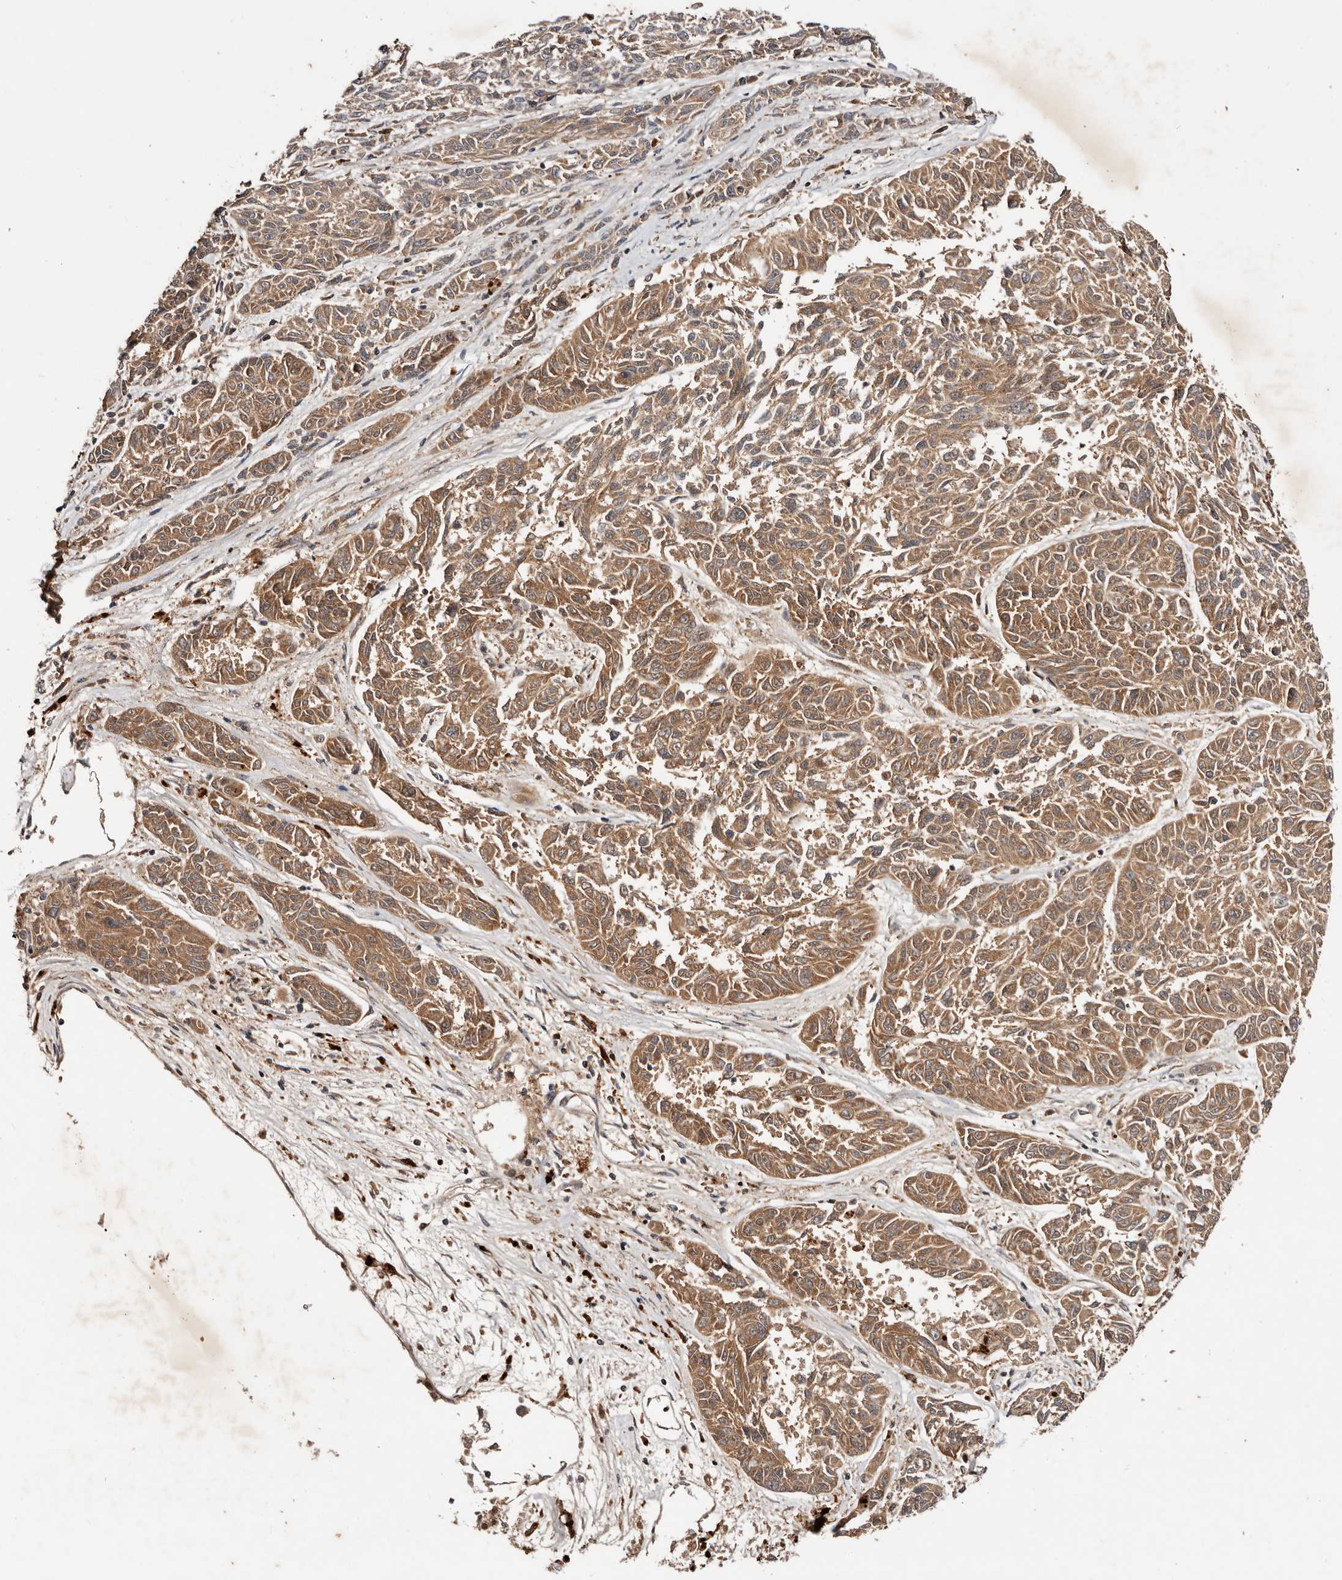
{"staining": {"intensity": "moderate", "quantity": ">75%", "location": "cytoplasmic/membranous"}, "tissue": "melanoma", "cell_type": "Tumor cells", "image_type": "cancer", "snomed": [{"axis": "morphology", "description": "Malignant melanoma, NOS"}, {"axis": "topography", "description": "Skin"}], "caption": "Melanoma stained for a protein (brown) shows moderate cytoplasmic/membranous positive expression in approximately >75% of tumor cells.", "gene": "PKIB", "patient": {"sex": "male", "age": 53}}